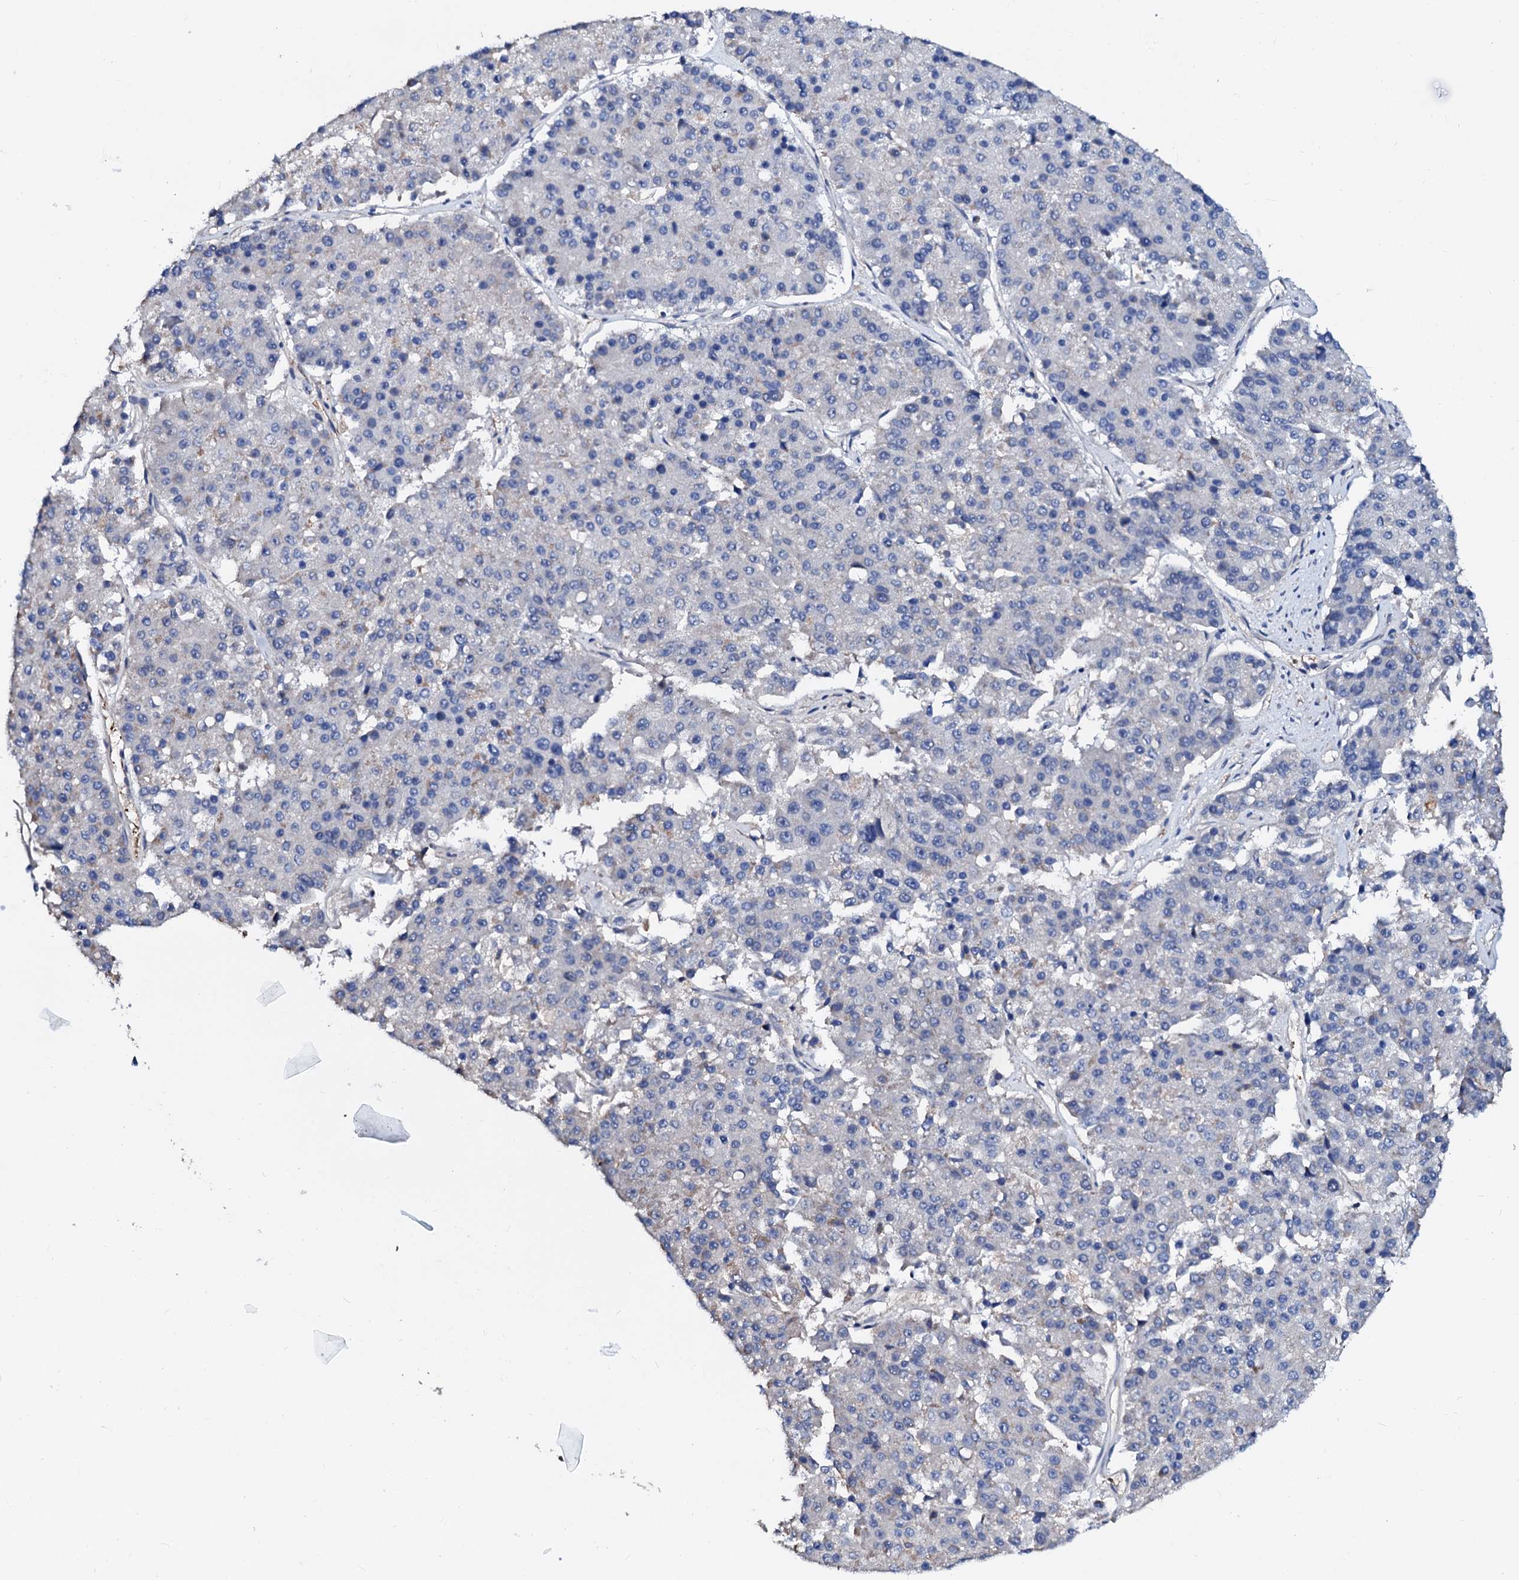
{"staining": {"intensity": "negative", "quantity": "none", "location": "none"}, "tissue": "pancreatic cancer", "cell_type": "Tumor cells", "image_type": "cancer", "snomed": [{"axis": "morphology", "description": "Adenocarcinoma, NOS"}, {"axis": "topography", "description": "Pancreas"}], "caption": "An IHC histopathology image of pancreatic cancer (adenocarcinoma) is shown. There is no staining in tumor cells of pancreatic cancer (adenocarcinoma). (Immunohistochemistry (ihc), brightfield microscopy, high magnification).", "gene": "CSKMT", "patient": {"sex": "male", "age": 50}}